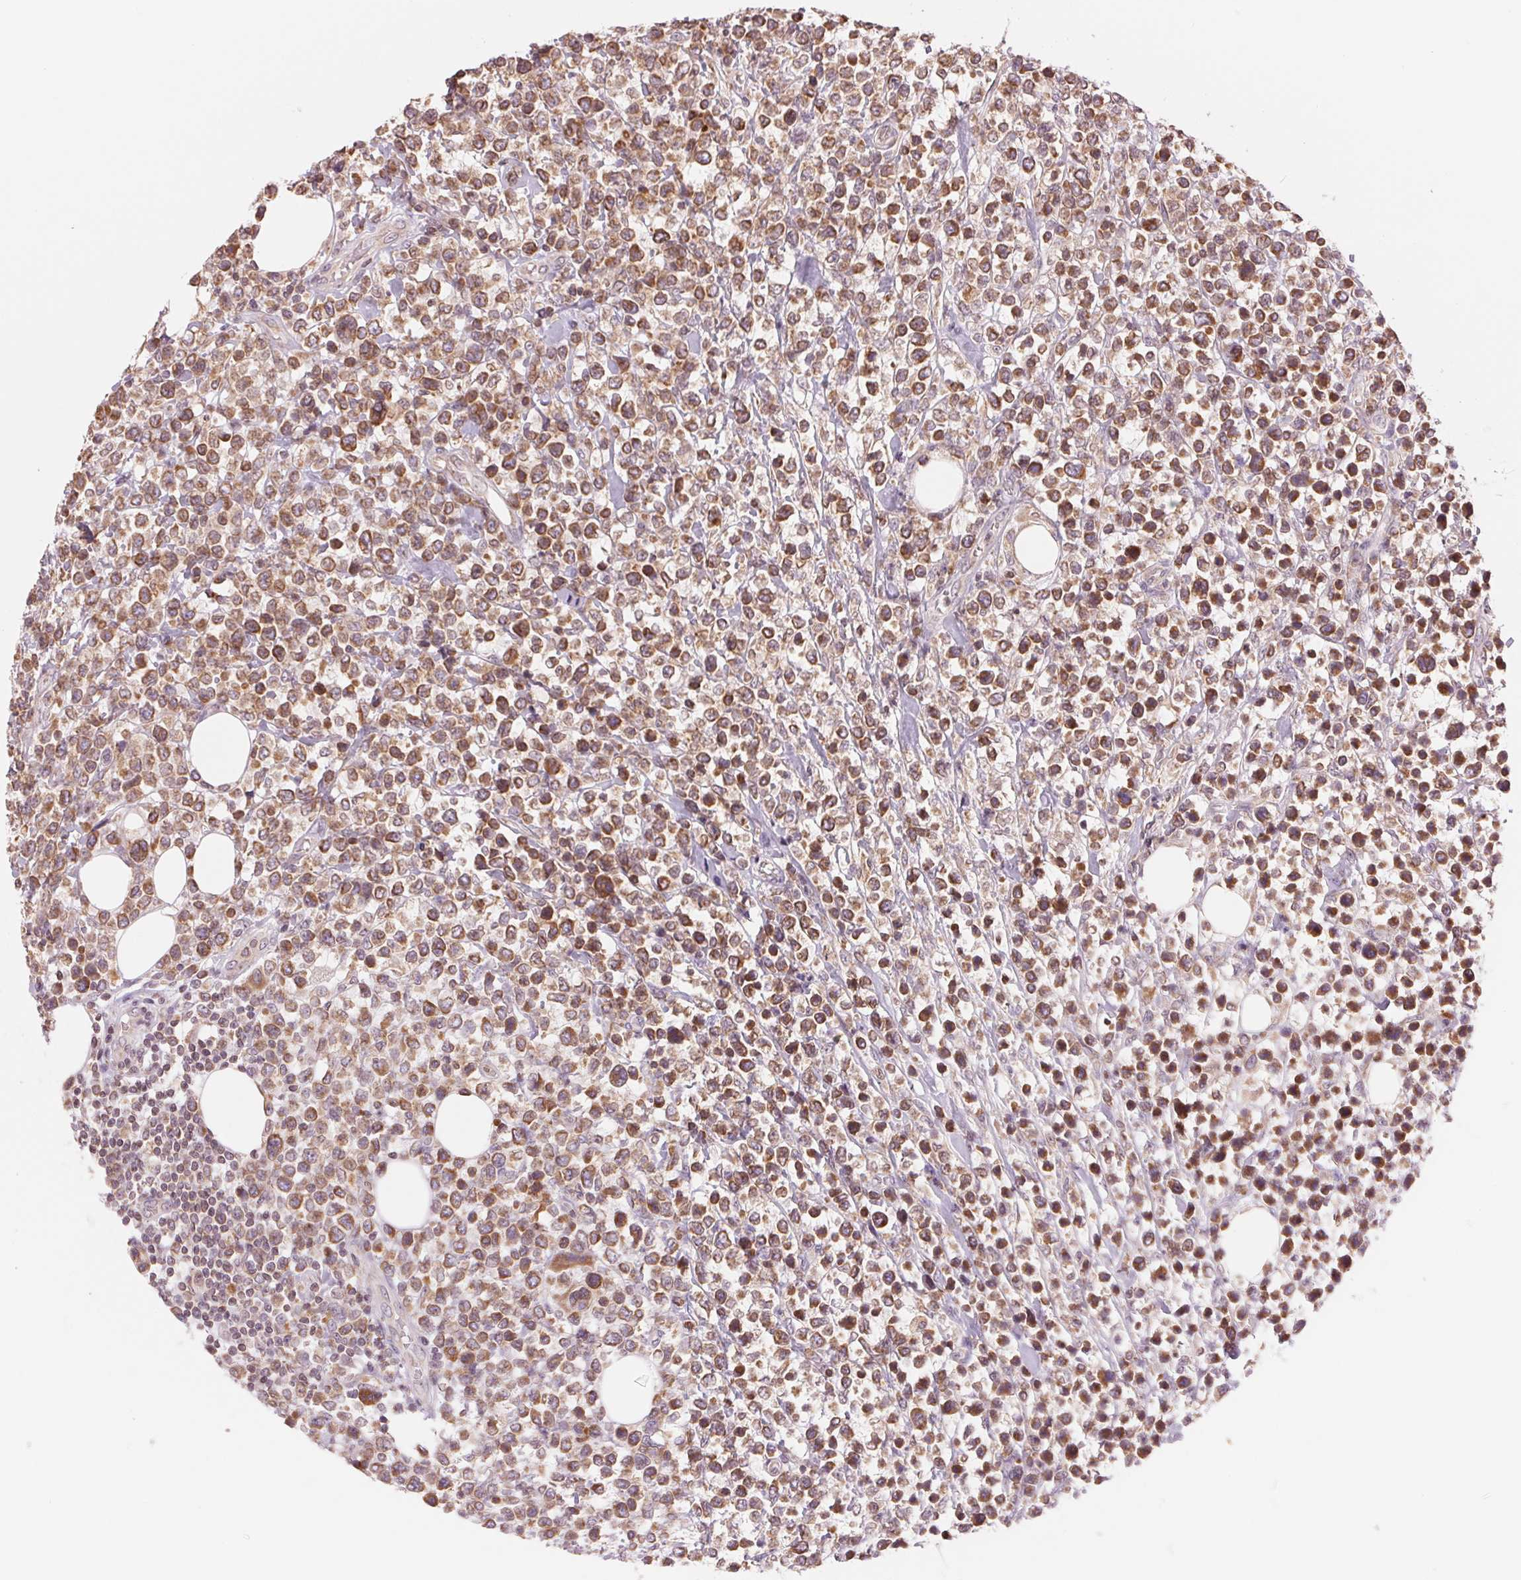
{"staining": {"intensity": "moderate", "quantity": ">75%", "location": "cytoplasmic/membranous"}, "tissue": "lymphoma", "cell_type": "Tumor cells", "image_type": "cancer", "snomed": [{"axis": "morphology", "description": "Malignant lymphoma, non-Hodgkin's type, High grade"}, {"axis": "topography", "description": "Soft tissue"}], "caption": "Protein analysis of lymphoma tissue shows moderate cytoplasmic/membranous positivity in approximately >75% of tumor cells.", "gene": "TECR", "patient": {"sex": "female", "age": 56}}